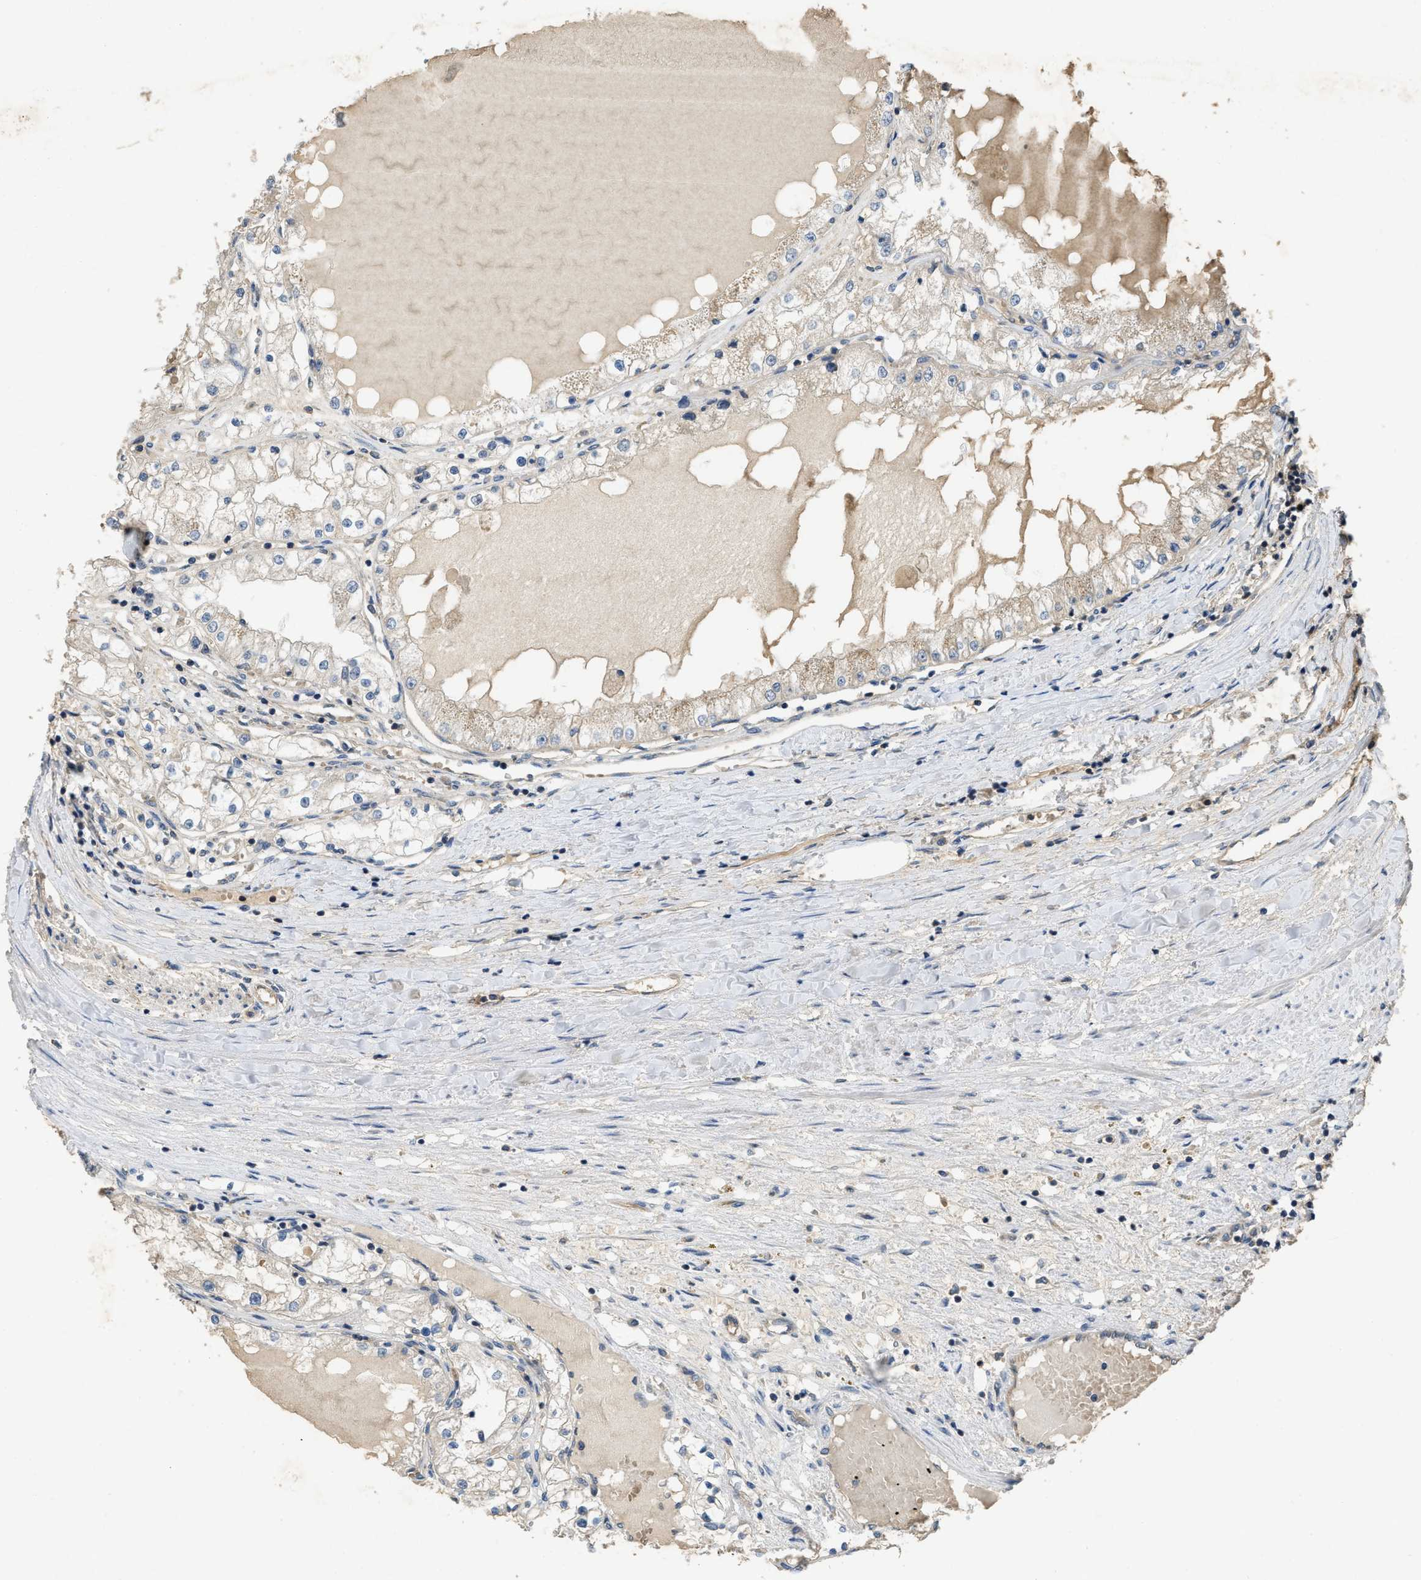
{"staining": {"intensity": "negative", "quantity": "none", "location": "none"}, "tissue": "renal cancer", "cell_type": "Tumor cells", "image_type": "cancer", "snomed": [{"axis": "morphology", "description": "Adenocarcinoma, NOS"}, {"axis": "topography", "description": "Kidney"}], "caption": "DAB immunohistochemical staining of human renal cancer demonstrates no significant staining in tumor cells.", "gene": "PPP3CA", "patient": {"sex": "male", "age": 68}}